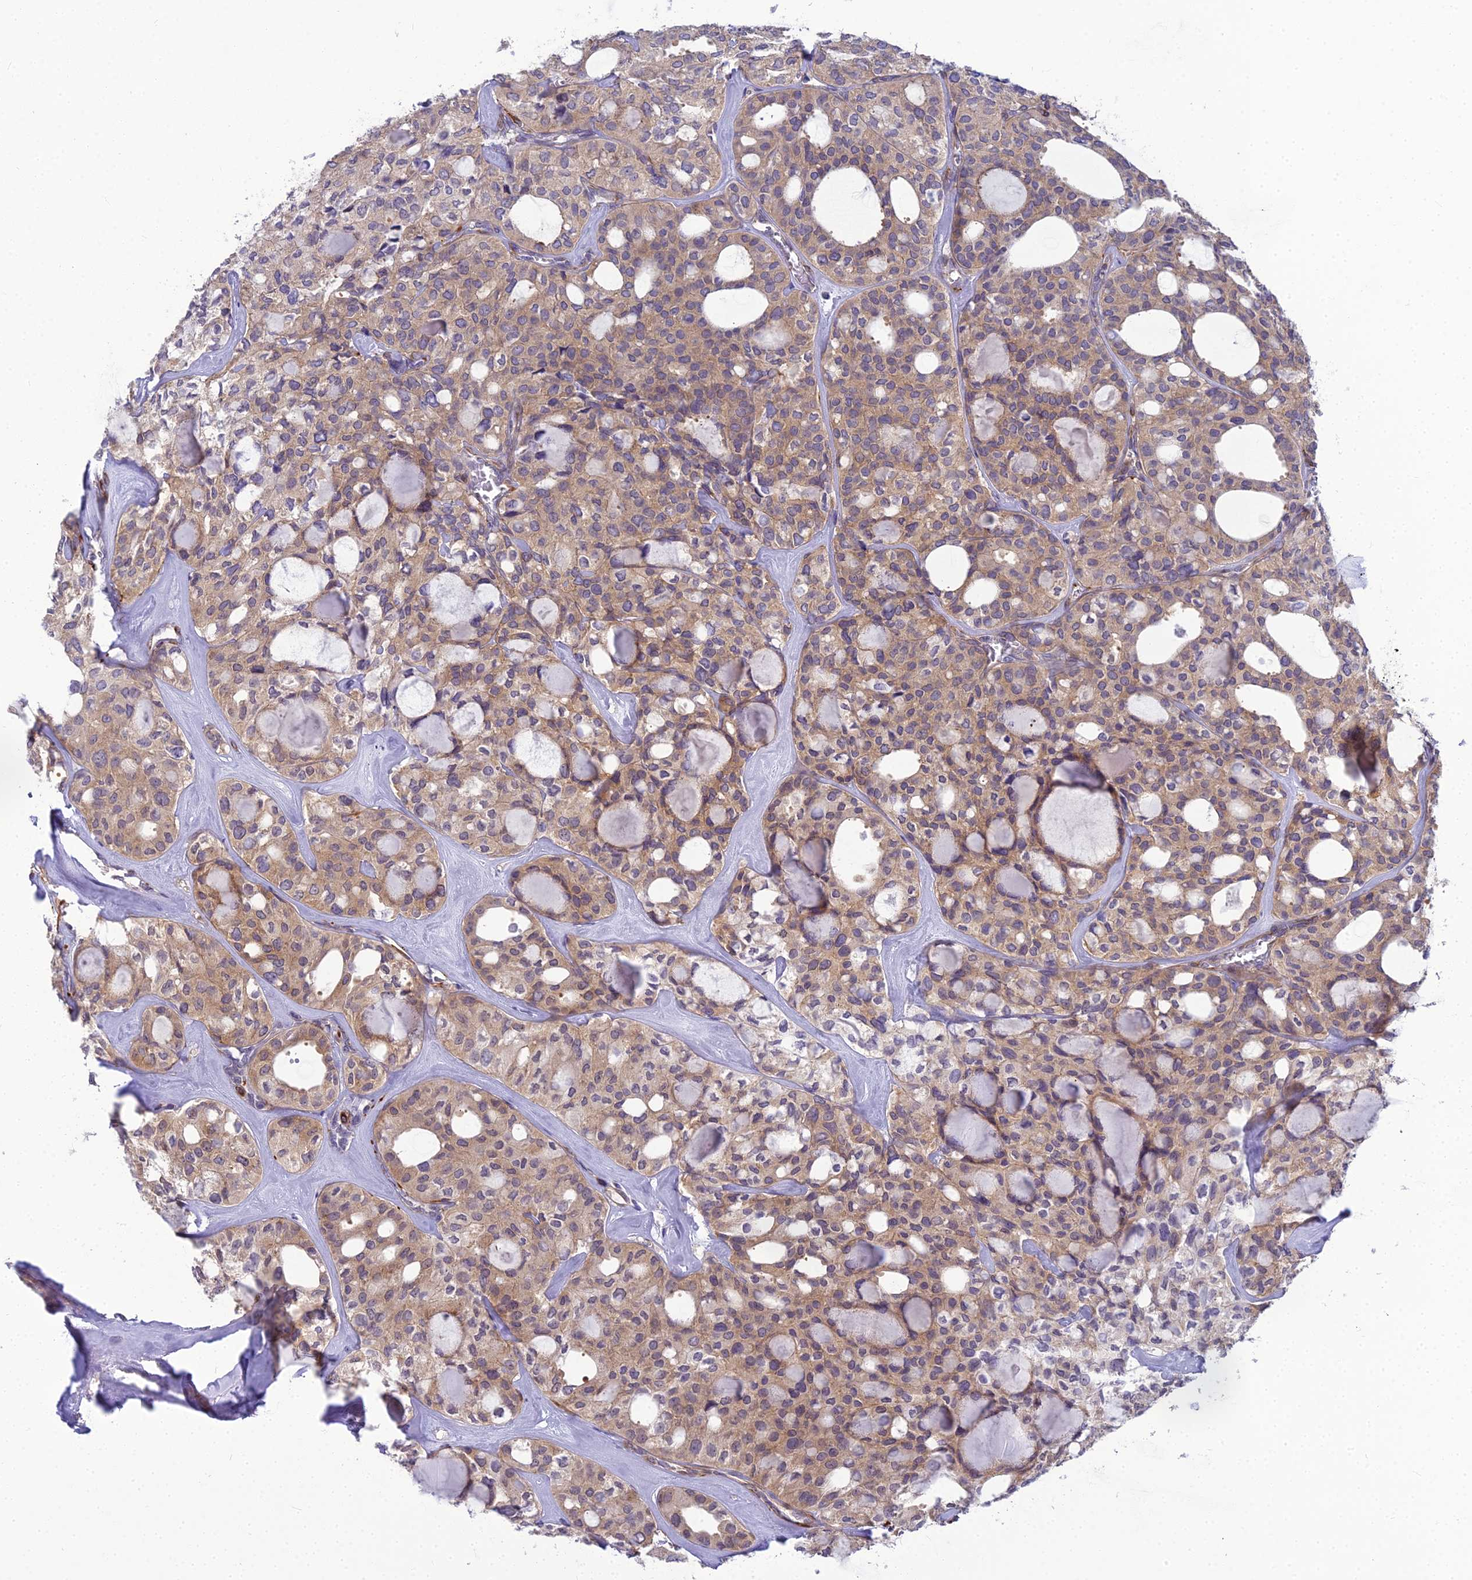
{"staining": {"intensity": "weak", "quantity": ">75%", "location": "cytoplasmic/membranous"}, "tissue": "thyroid cancer", "cell_type": "Tumor cells", "image_type": "cancer", "snomed": [{"axis": "morphology", "description": "Follicular adenoma carcinoma, NOS"}, {"axis": "topography", "description": "Thyroid gland"}], "caption": "About >75% of tumor cells in human thyroid follicular adenoma carcinoma exhibit weak cytoplasmic/membranous protein positivity as visualized by brown immunohistochemical staining.", "gene": "RGL3", "patient": {"sex": "male", "age": 75}}